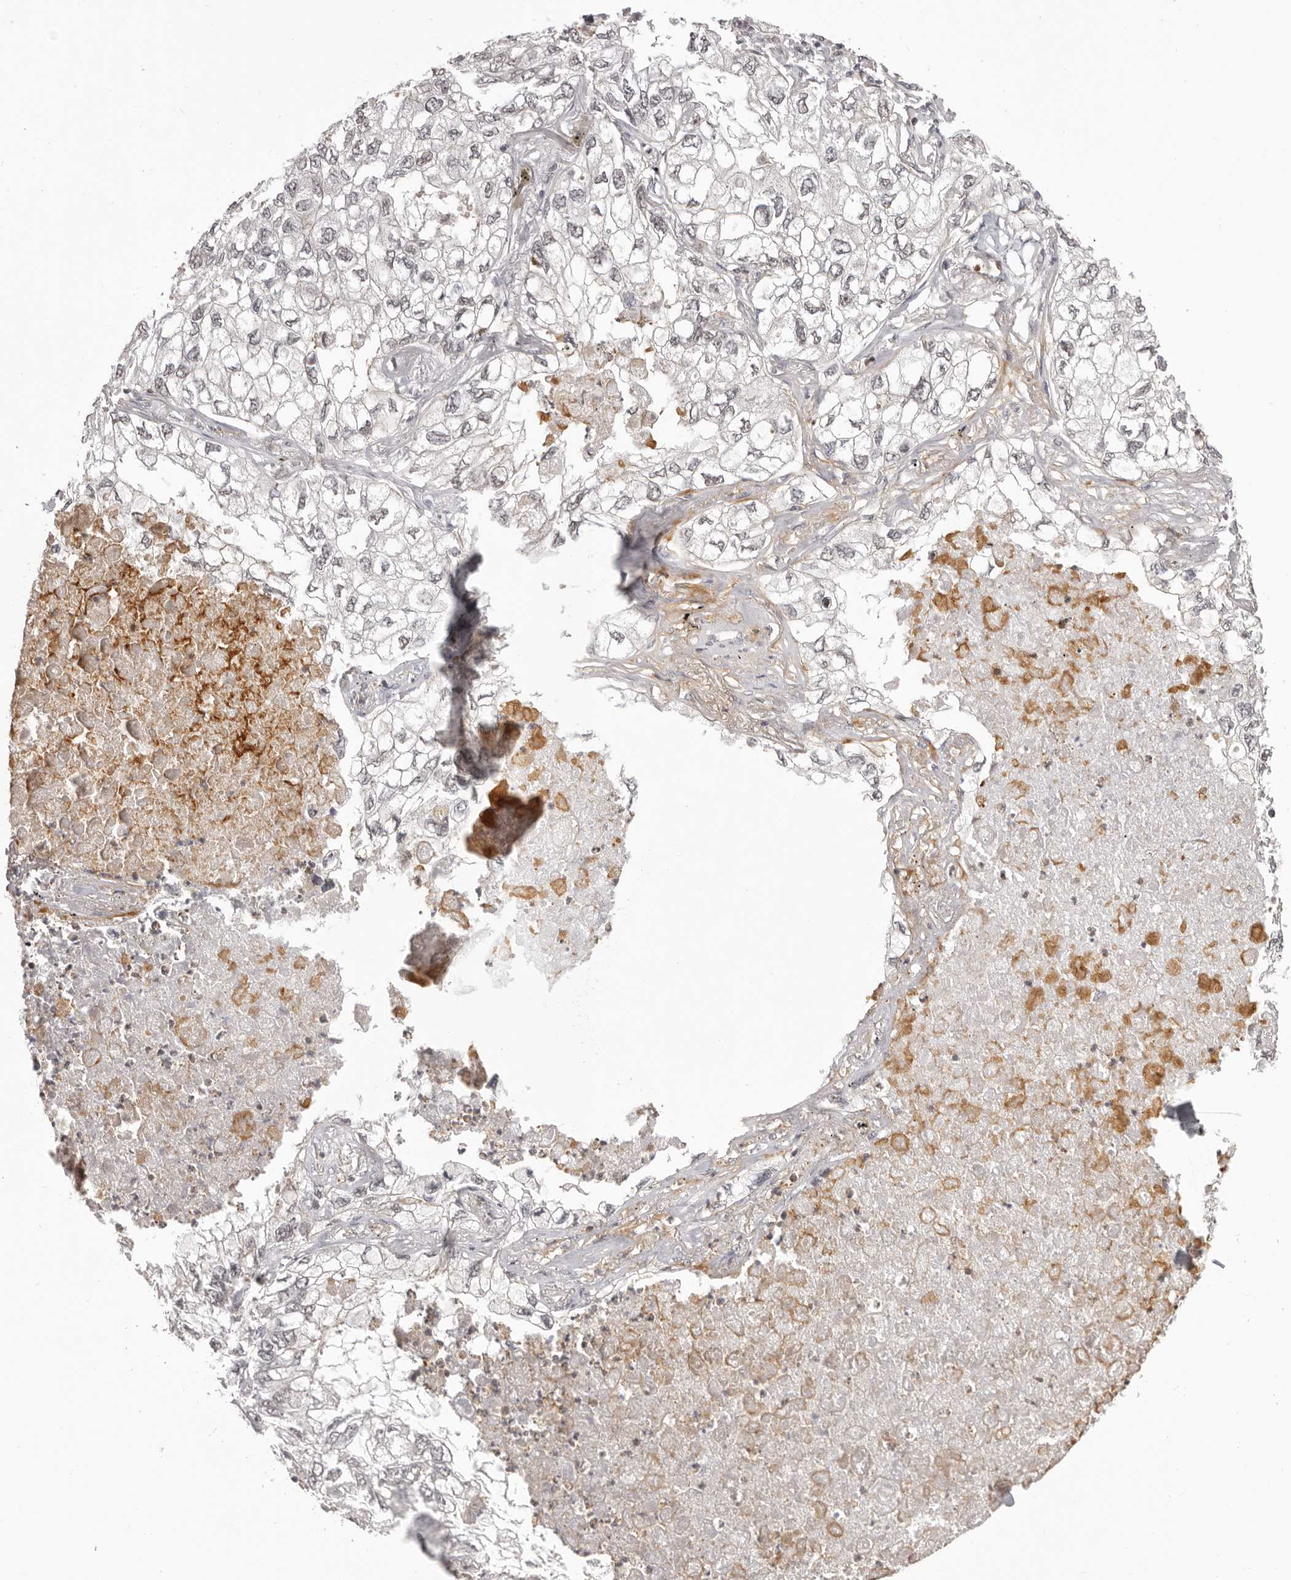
{"staining": {"intensity": "negative", "quantity": "none", "location": "none"}, "tissue": "lung cancer", "cell_type": "Tumor cells", "image_type": "cancer", "snomed": [{"axis": "morphology", "description": "Adenocarcinoma, NOS"}, {"axis": "topography", "description": "Lung"}], "caption": "Immunohistochemical staining of adenocarcinoma (lung) exhibits no significant expression in tumor cells.", "gene": "RNF2", "patient": {"sex": "male", "age": 65}}